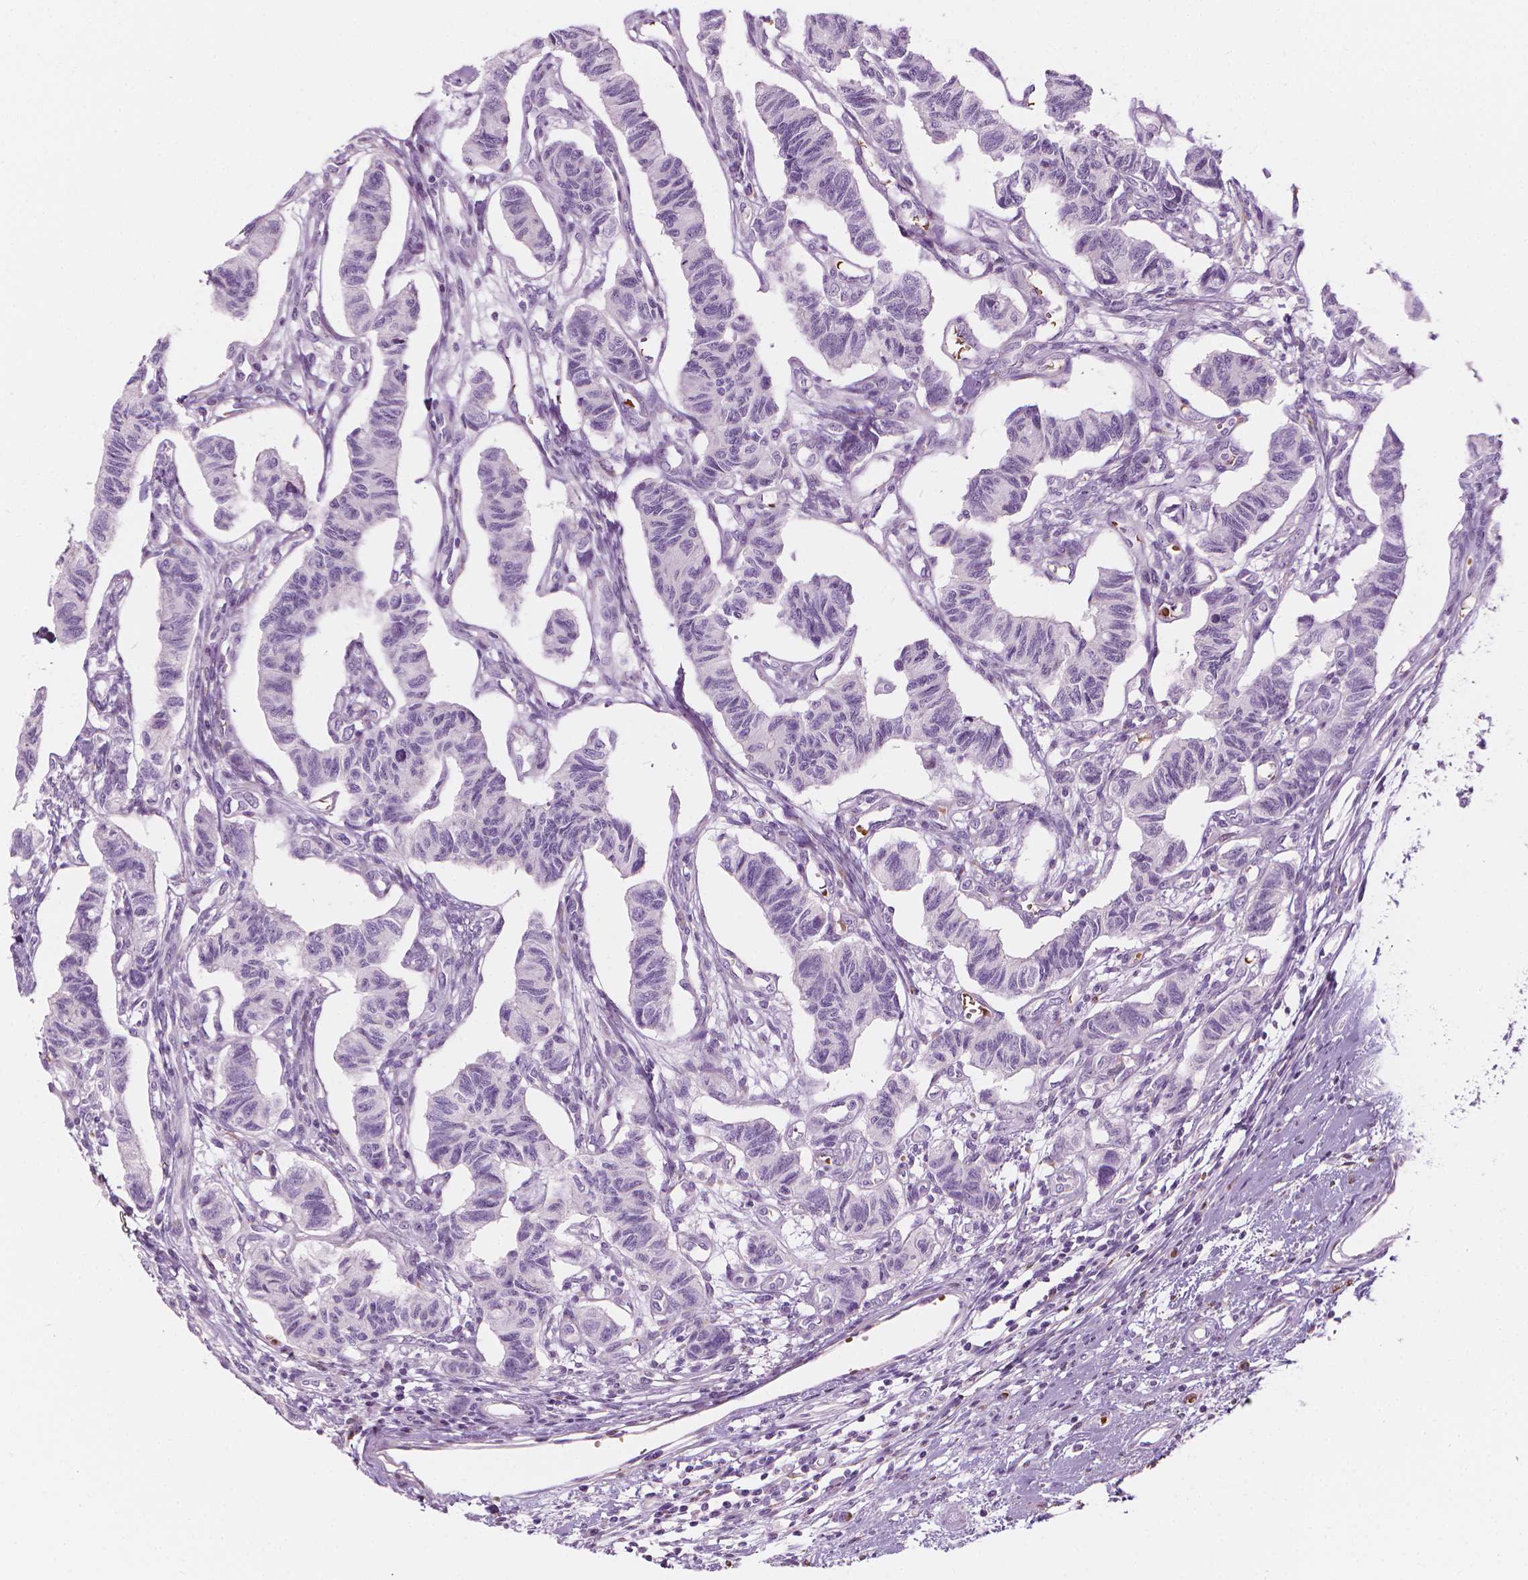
{"staining": {"intensity": "negative", "quantity": "none", "location": "none"}, "tissue": "carcinoid", "cell_type": "Tumor cells", "image_type": "cancer", "snomed": [{"axis": "morphology", "description": "Carcinoid, malignant, NOS"}, {"axis": "topography", "description": "Kidney"}], "caption": "Immunohistochemical staining of human carcinoid (malignant) shows no significant positivity in tumor cells.", "gene": "CES1", "patient": {"sex": "female", "age": 41}}